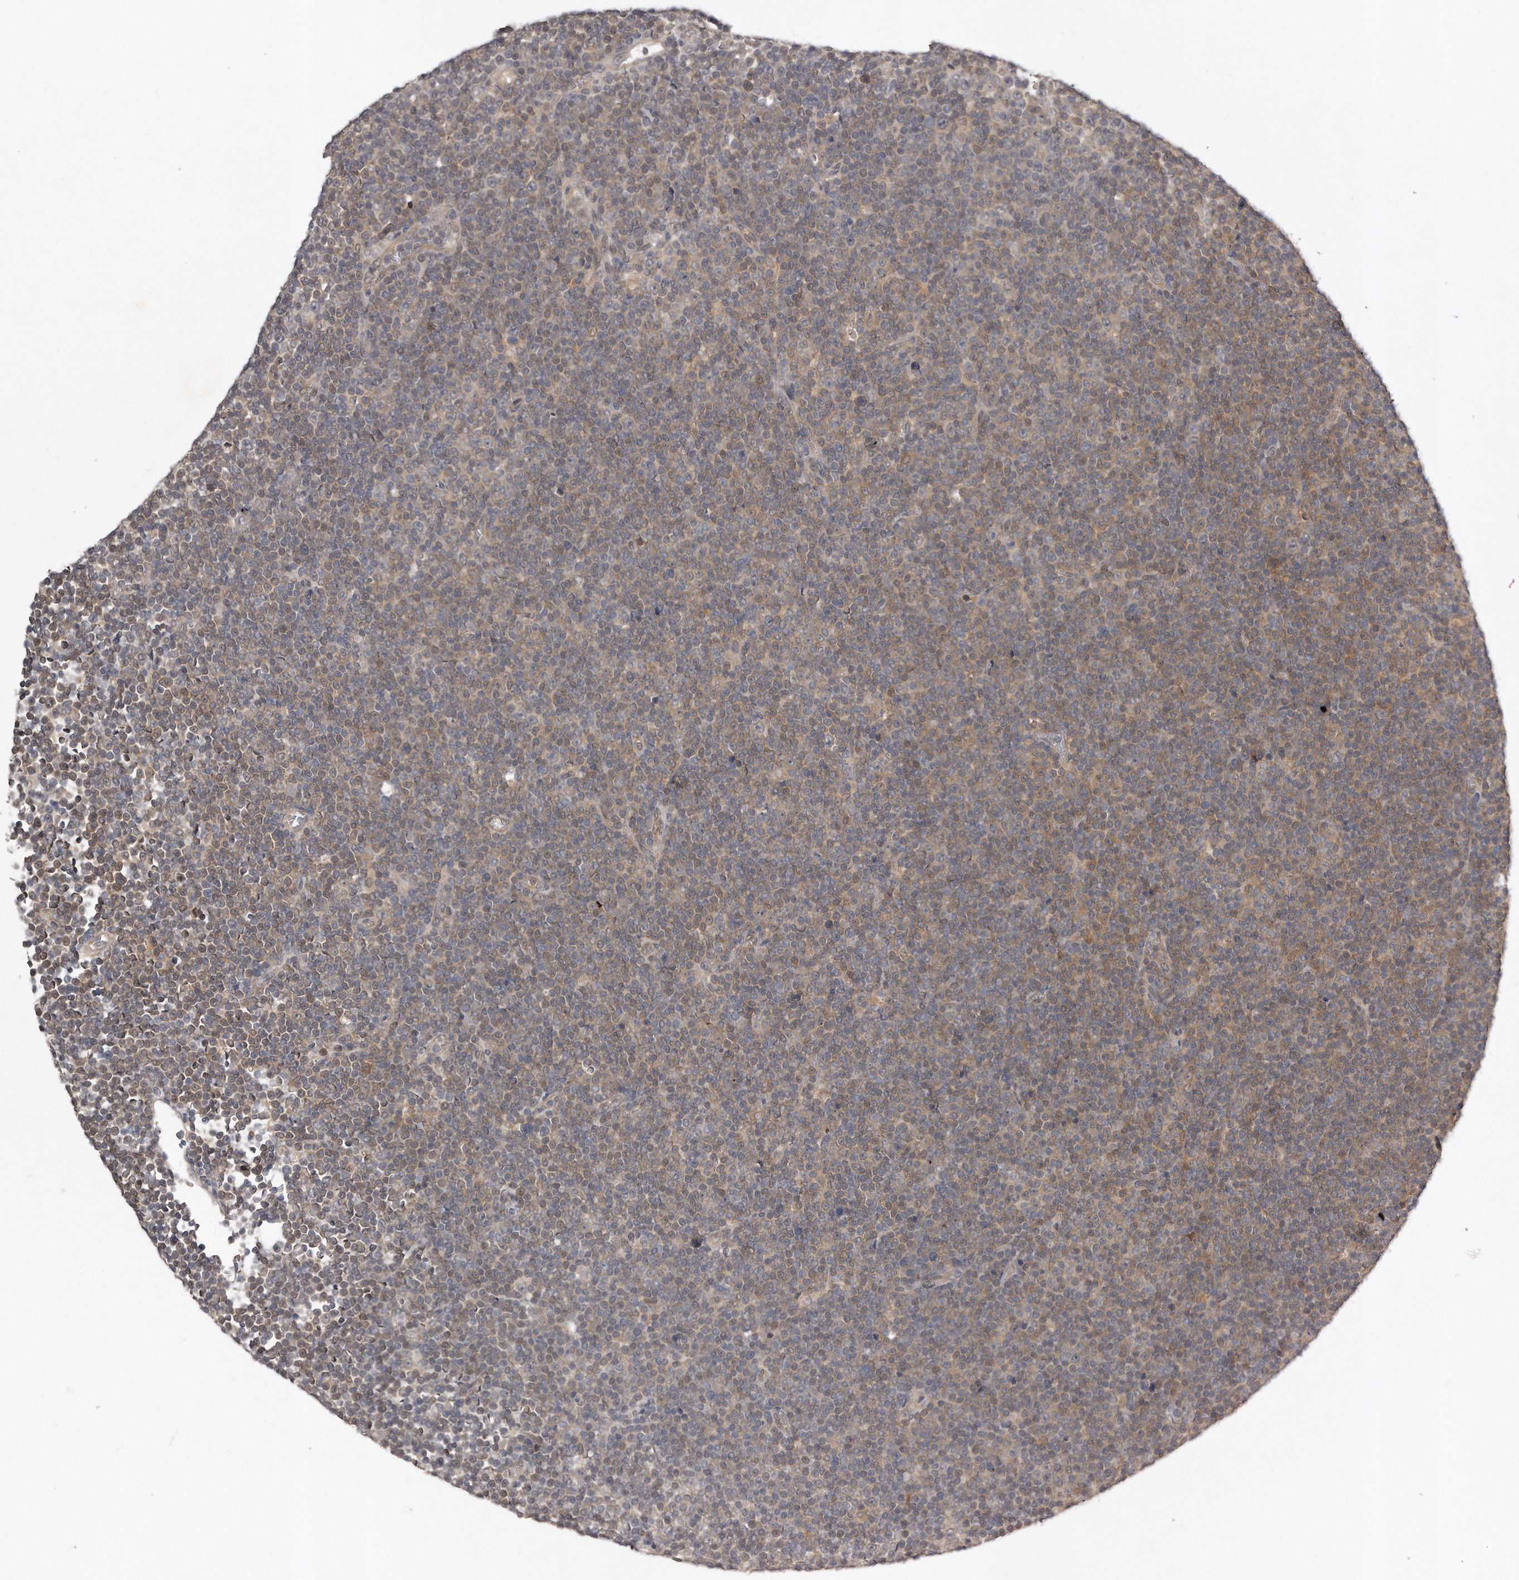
{"staining": {"intensity": "weak", "quantity": ">75%", "location": "cytoplasmic/membranous,nuclear"}, "tissue": "lymphoma", "cell_type": "Tumor cells", "image_type": "cancer", "snomed": [{"axis": "morphology", "description": "Malignant lymphoma, non-Hodgkin's type, Low grade"}, {"axis": "topography", "description": "Lymph node"}], "caption": "Immunohistochemistry staining of low-grade malignant lymphoma, non-Hodgkin's type, which displays low levels of weak cytoplasmic/membranous and nuclear expression in approximately >75% of tumor cells indicating weak cytoplasmic/membranous and nuclear protein positivity. The staining was performed using DAB (3,3'-diaminobenzidine) (brown) for protein detection and nuclei were counterstained in hematoxylin (blue).", "gene": "GGCT", "patient": {"sex": "female", "age": 67}}